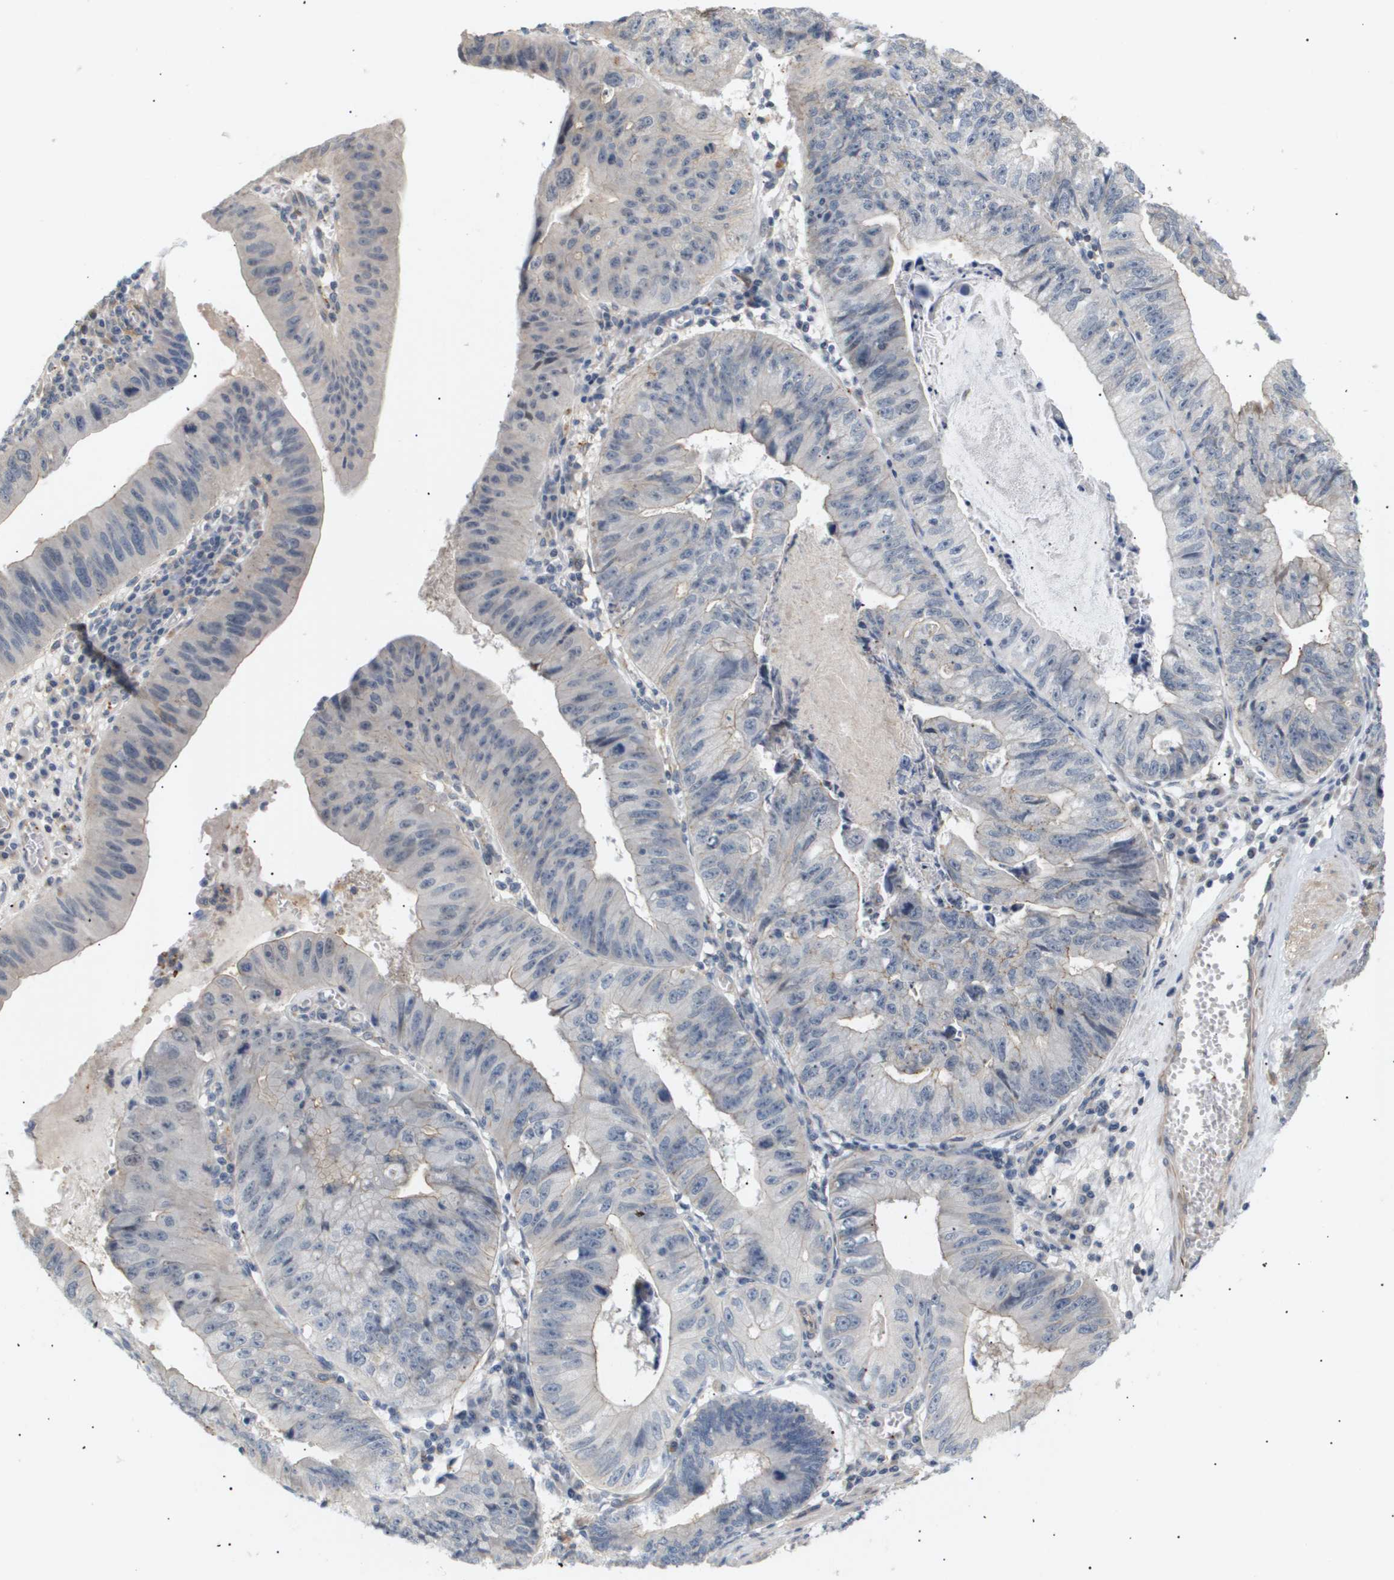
{"staining": {"intensity": "weak", "quantity": "<25%", "location": "cytoplasmic/membranous"}, "tissue": "stomach cancer", "cell_type": "Tumor cells", "image_type": "cancer", "snomed": [{"axis": "morphology", "description": "Adenocarcinoma, NOS"}, {"axis": "topography", "description": "Stomach"}], "caption": "This is an IHC photomicrograph of human adenocarcinoma (stomach). There is no positivity in tumor cells.", "gene": "CORO2B", "patient": {"sex": "male", "age": 59}}